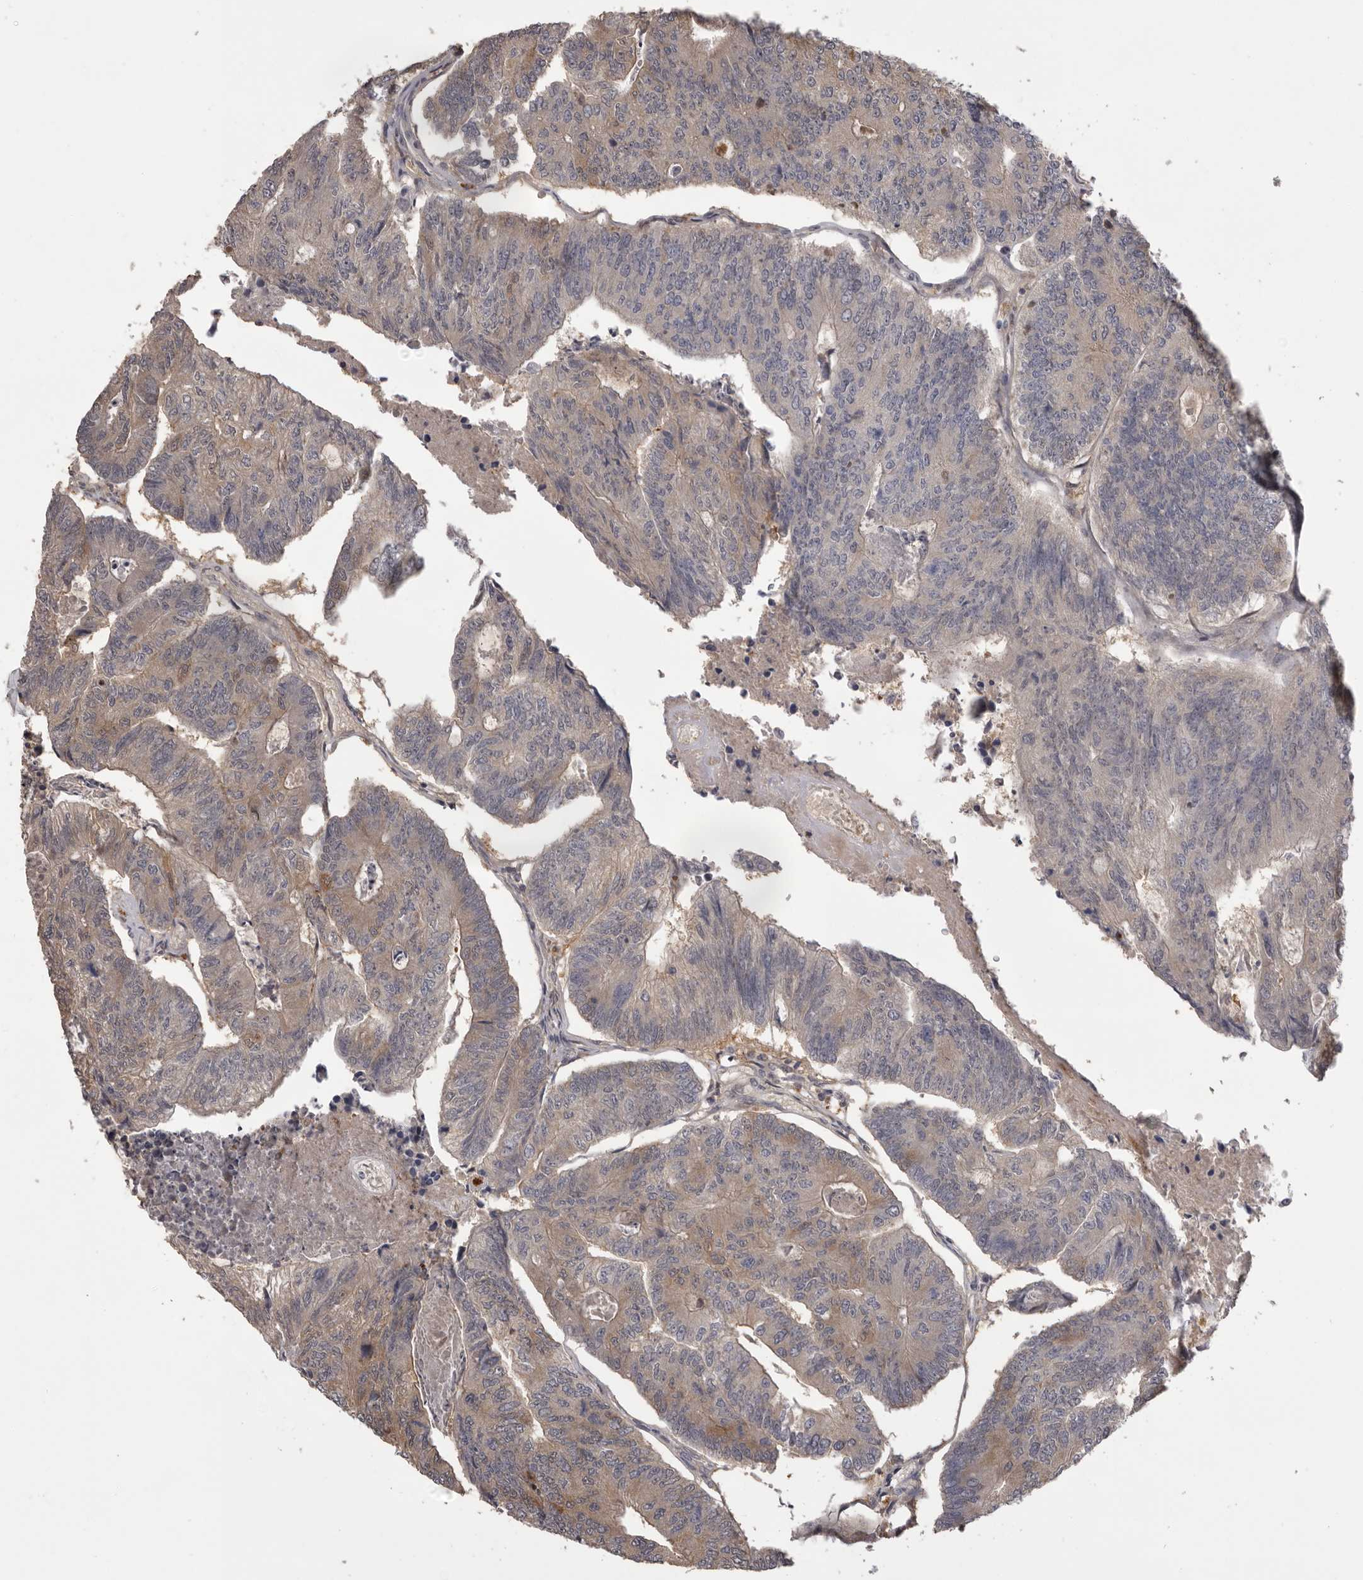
{"staining": {"intensity": "weak", "quantity": "25%-75%", "location": "cytoplasmic/membranous"}, "tissue": "colorectal cancer", "cell_type": "Tumor cells", "image_type": "cancer", "snomed": [{"axis": "morphology", "description": "Adenocarcinoma, NOS"}, {"axis": "topography", "description": "Colon"}], "caption": "IHC photomicrograph of human colorectal cancer (adenocarcinoma) stained for a protein (brown), which demonstrates low levels of weak cytoplasmic/membranous expression in about 25%-75% of tumor cells.", "gene": "MDH1", "patient": {"sex": "female", "age": 67}}